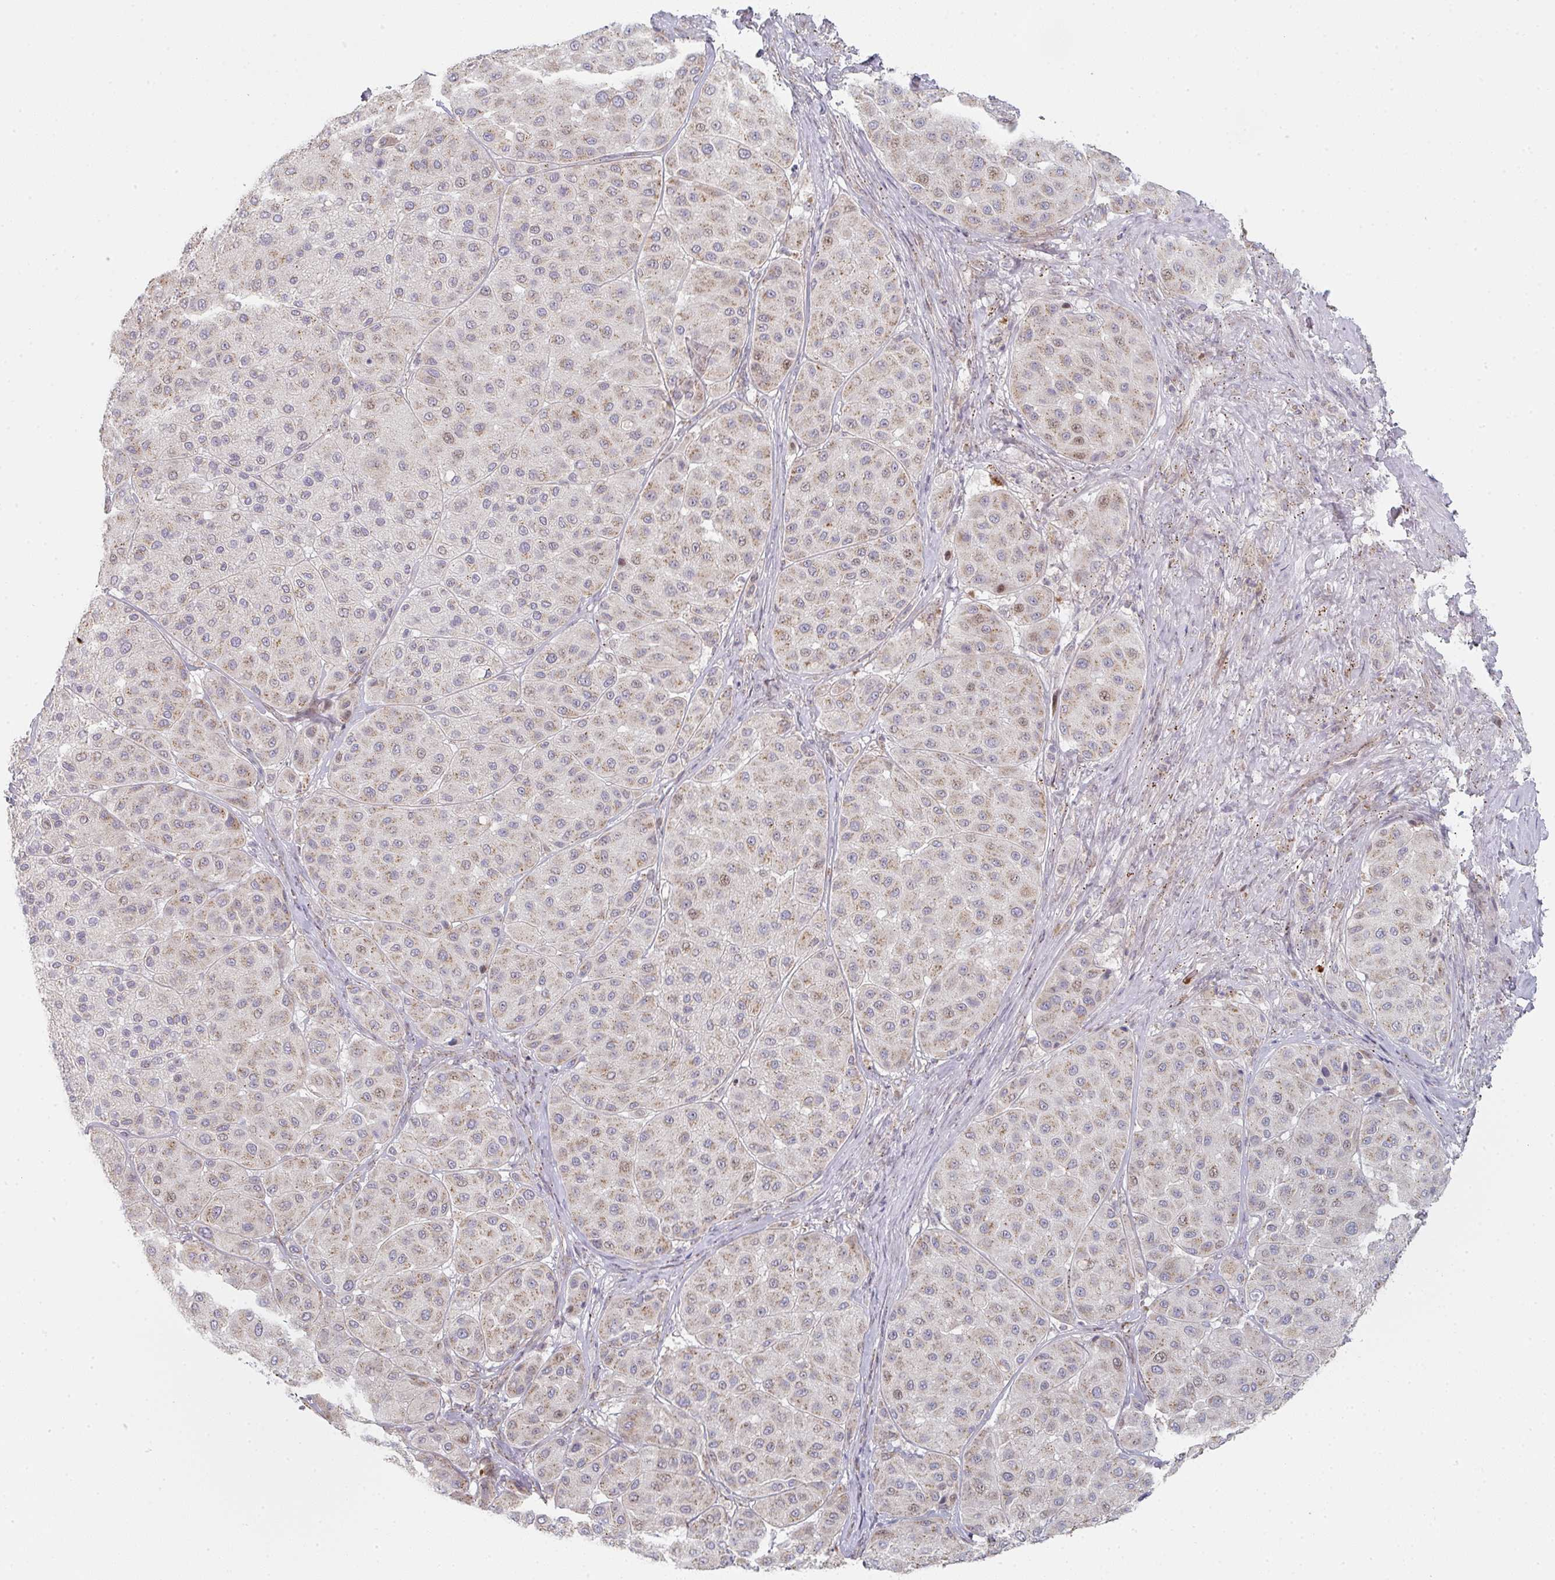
{"staining": {"intensity": "moderate", "quantity": ">75%", "location": "cytoplasmic/membranous"}, "tissue": "melanoma", "cell_type": "Tumor cells", "image_type": "cancer", "snomed": [{"axis": "morphology", "description": "Malignant melanoma, Metastatic site"}, {"axis": "topography", "description": "Smooth muscle"}], "caption": "A histopathology image showing moderate cytoplasmic/membranous staining in about >75% of tumor cells in malignant melanoma (metastatic site), as visualized by brown immunohistochemical staining.", "gene": "ZNF526", "patient": {"sex": "male", "age": 41}}